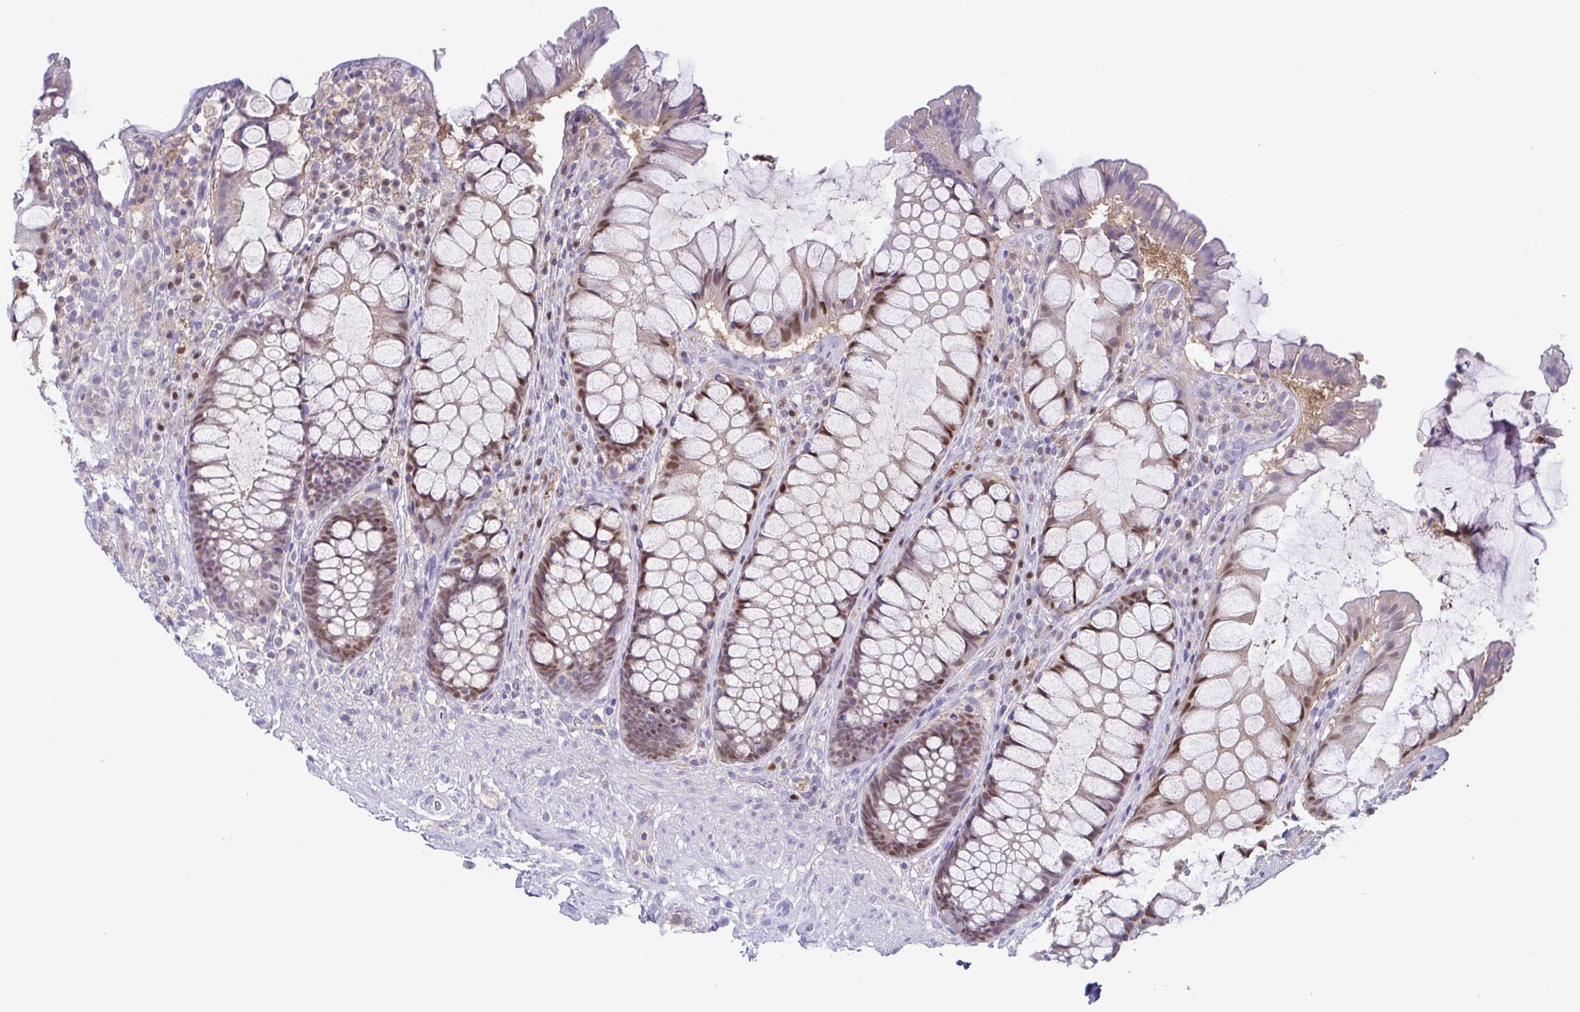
{"staining": {"intensity": "moderate", "quantity": ">75%", "location": "nuclear"}, "tissue": "rectum", "cell_type": "Glandular cells", "image_type": "normal", "snomed": [{"axis": "morphology", "description": "Normal tissue, NOS"}, {"axis": "topography", "description": "Rectum"}], "caption": "Immunohistochemistry micrograph of benign human rectum stained for a protein (brown), which shows medium levels of moderate nuclear positivity in approximately >75% of glandular cells.", "gene": "UBE2Q1", "patient": {"sex": "female", "age": 58}}